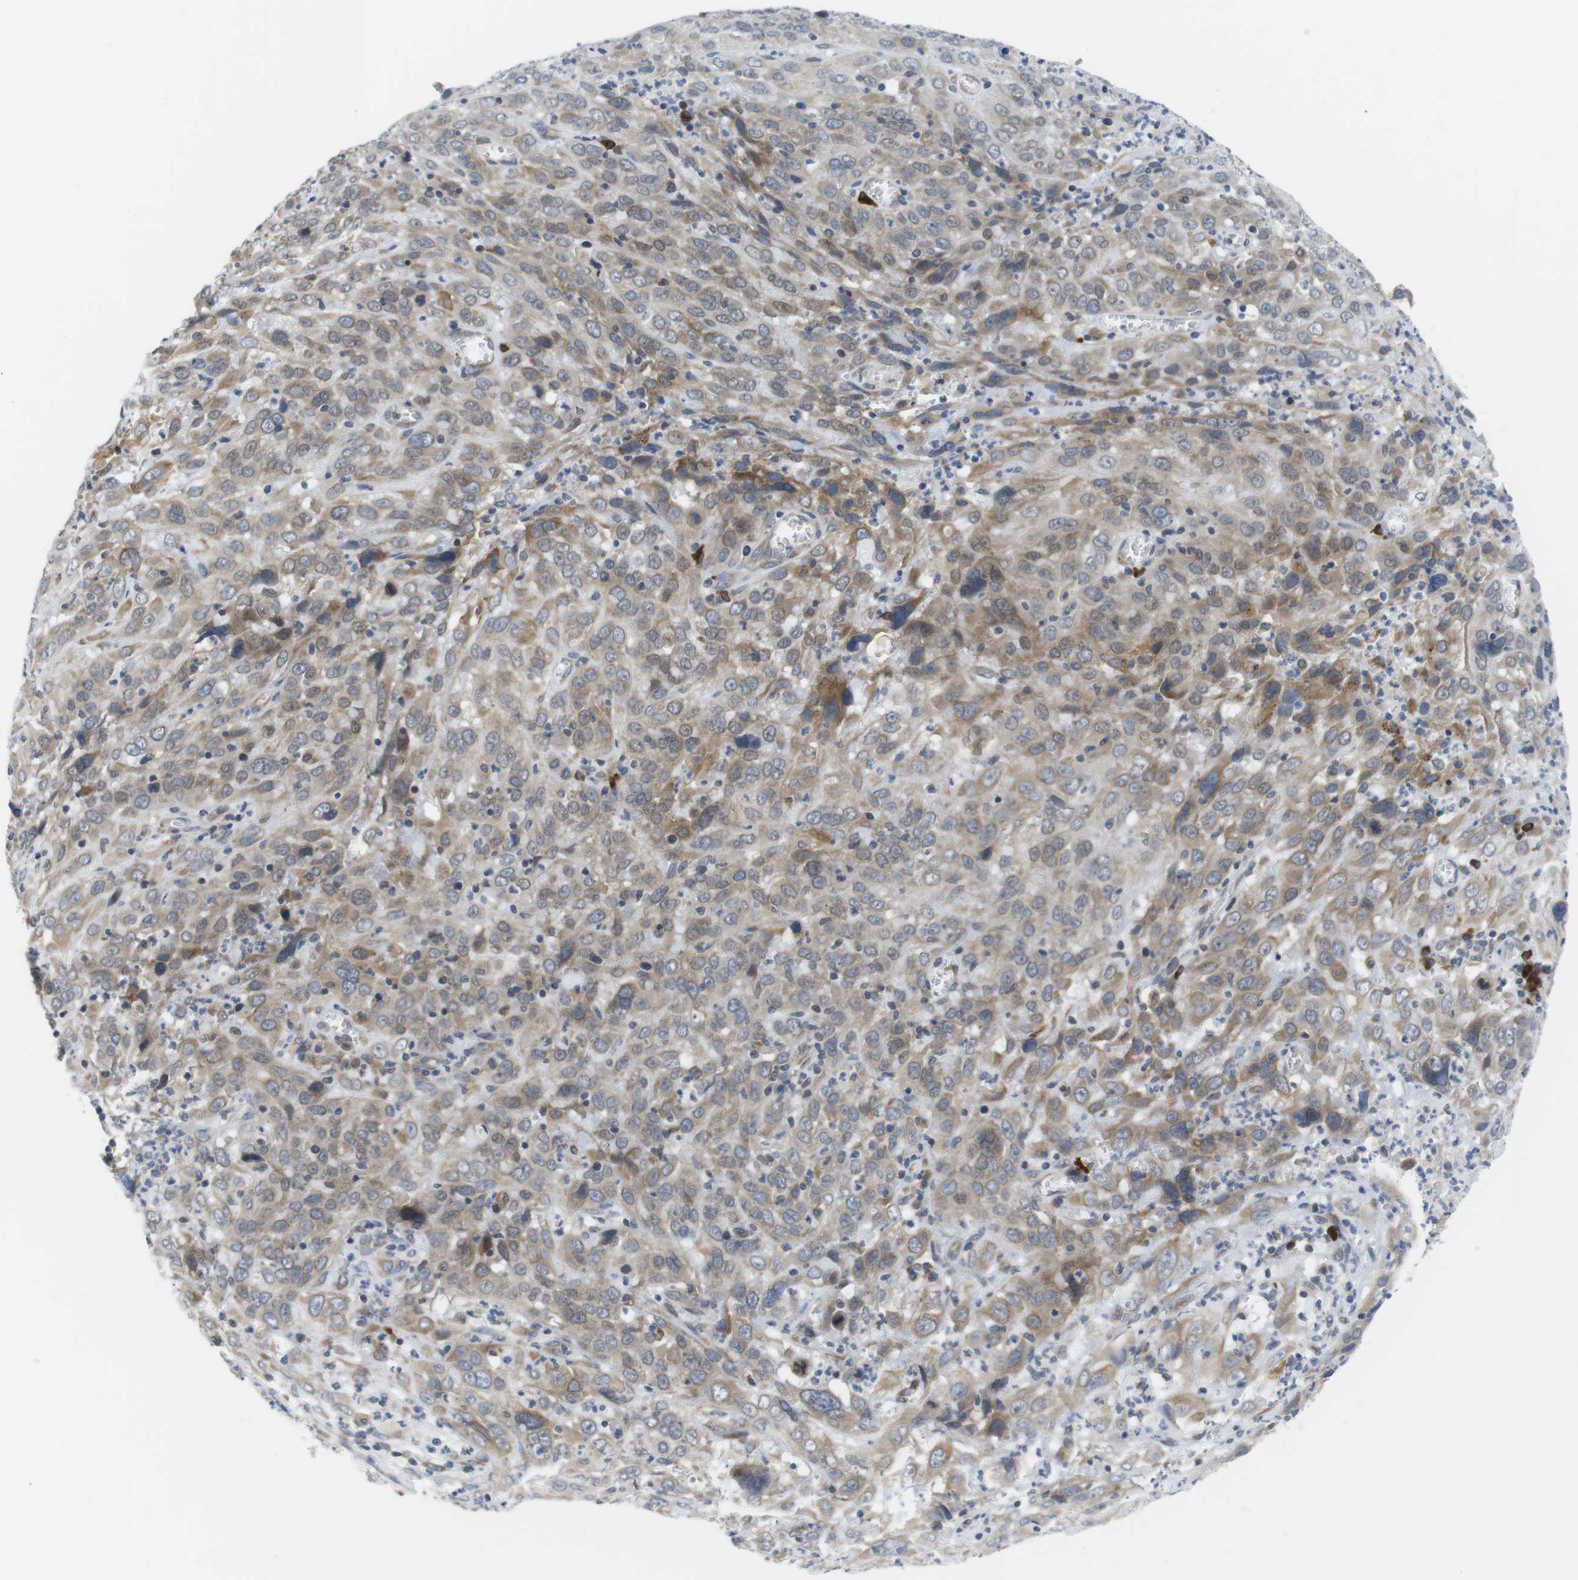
{"staining": {"intensity": "weak", "quantity": ">75%", "location": "cytoplasmic/membranous"}, "tissue": "cervical cancer", "cell_type": "Tumor cells", "image_type": "cancer", "snomed": [{"axis": "morphology", "description": "Squamous cell carcinoma, NOS"}, {"axis": "topography", "description": "Cervix"}], "caption": "Cervical cancer (squamous cell carcinoma) stained for a protein displays weak cytoplasmic/membranous positivity in tumor cells.", "gene": "ERGIC3", "patient": {"sex": "female", "age": 32}}